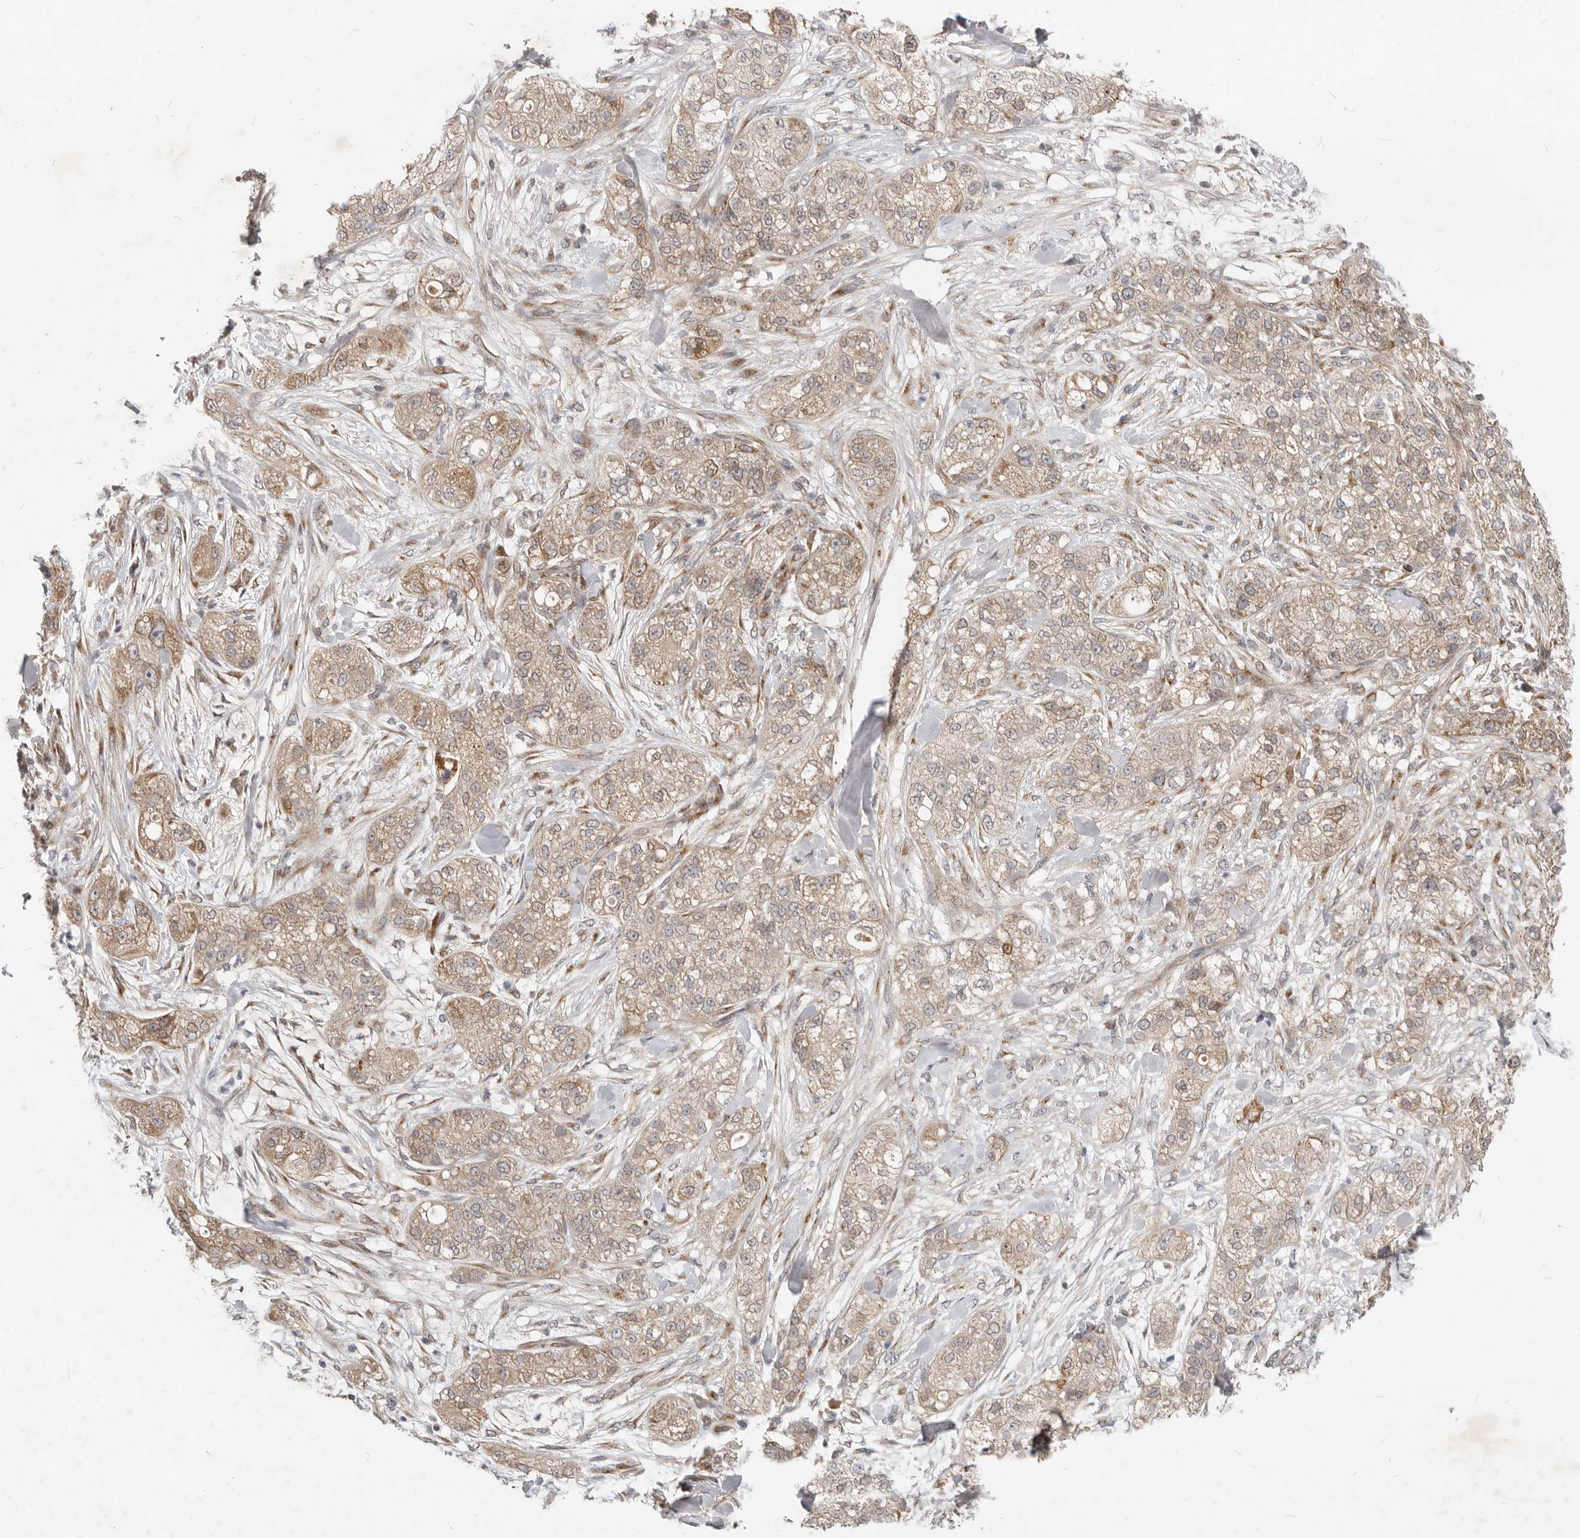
{"staining": {"intensity": "weak", "quantity": ">75%", "location": "cytoplasmic/membranous"}, "tissue": "pancreatic cancer", "cell_type": "Tumor cells", "image_type": "cancer", "snomed": [{"axis": "morphology", "description": "Adenocarcinoma, NOS"}, {"axis": "topography", "description": "Pancreas"}], "caption": "Approximately >75% of tumor cells in pancreatic adenocarcinoma show weak cytoplasmic/membranous protein expression as visualized by brown immunohistochemical staining.", "gene": "NPY4R", "patient": {"sex": "female", "age": 78}}